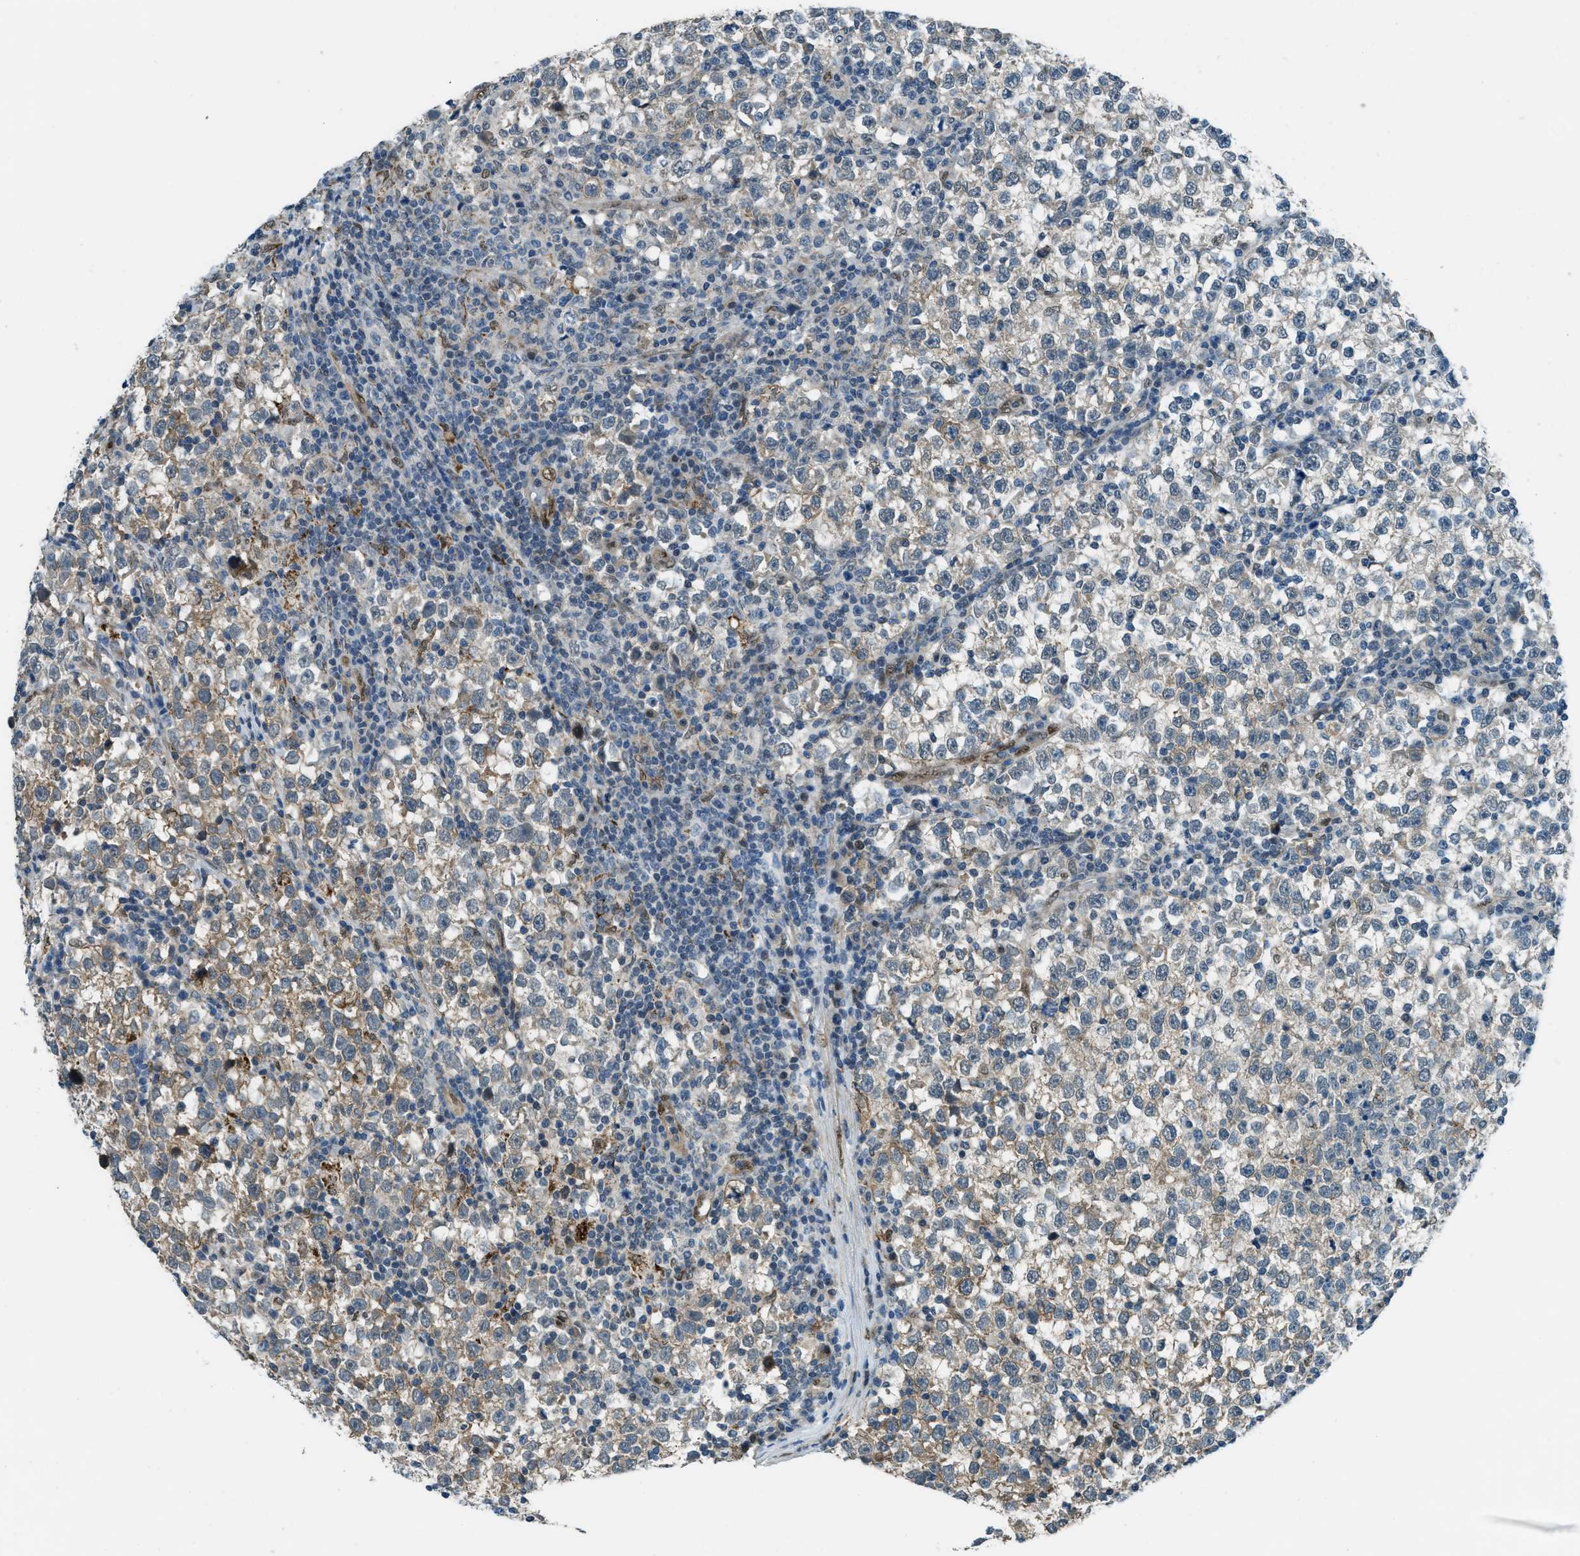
{"staining": {"intensity": "moderate", "quantity": "<25%", "location": "cytoplasmic/membranous"}, "tissue": "testis cancer", "cell_type": "Tumor cells", "image_type": "cancer", "snomed": [{"axis": "morphology", "description": "Seminoma, NOS"}, {"axis": "topography", "description": "Testis"}], "caption": "High-power microscopy captured an immunohistochemistry histopathology image of testis cancer, revealing moderate cytoplasmic/membranous expression in approximately <25% of tumor cells.", "gene": "NPEPL1", "patient": {"sex": "male", "age": 43}}